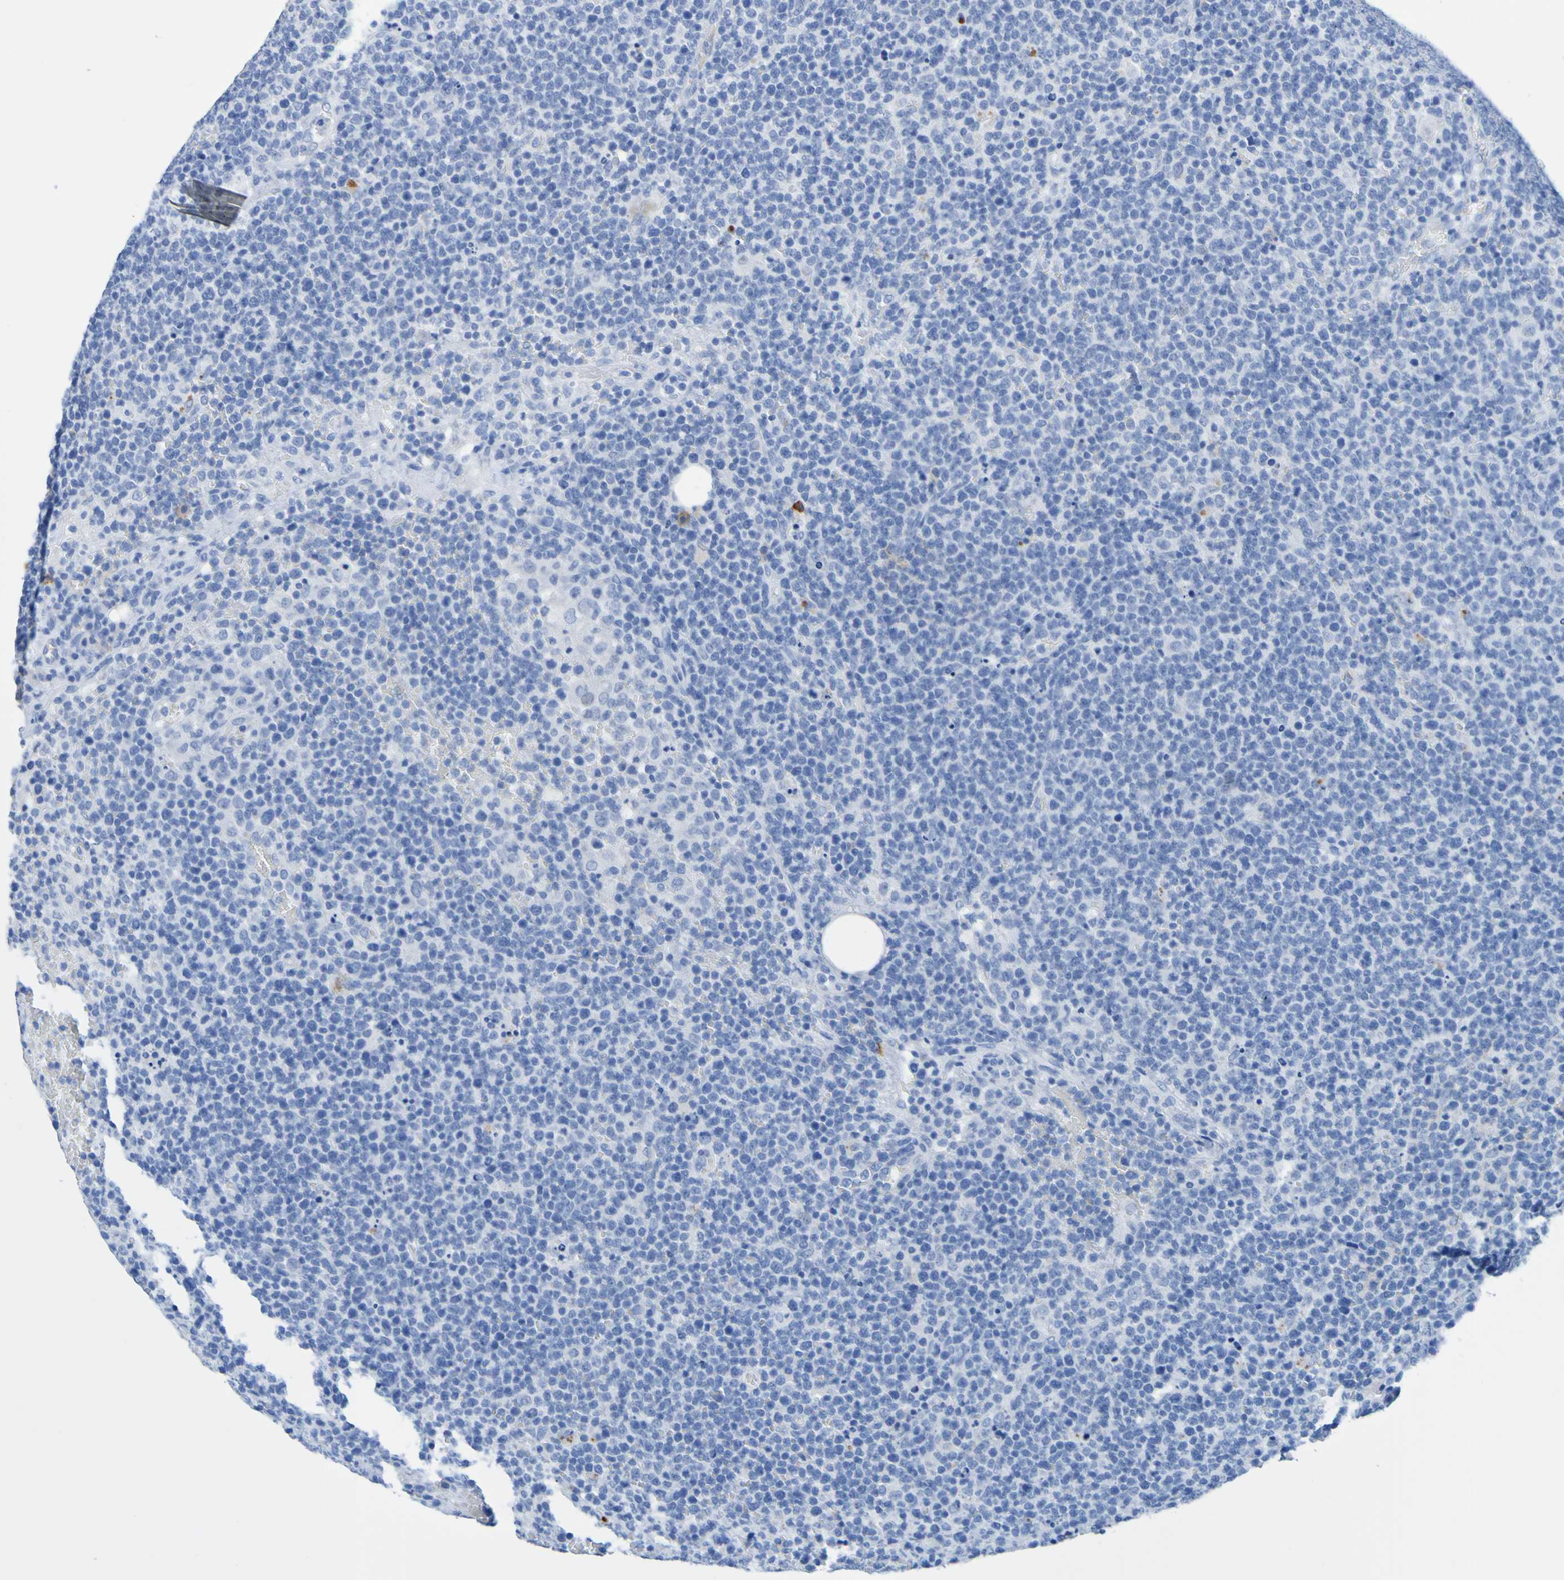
{"staining": {"intensity": "negative", "quantity": "none", "location": "none"}, "tissue": "lymphoma", "cell_type": "Tumor cells", "image_type": "cancer", "snomed": [{"axis": "morphology", "description": "Malignant lymphoma, non-Hodgkin's type, High grade"}, {"axis": "topography", "description": "Lymph node"}], "caption": "The image exhibits no staining of tumor cells in malignant lymphoma, non-Hodgkin's type (high-grade).", "gene": "DPEP1", "patient": {"sex": "male", "age": 61}}